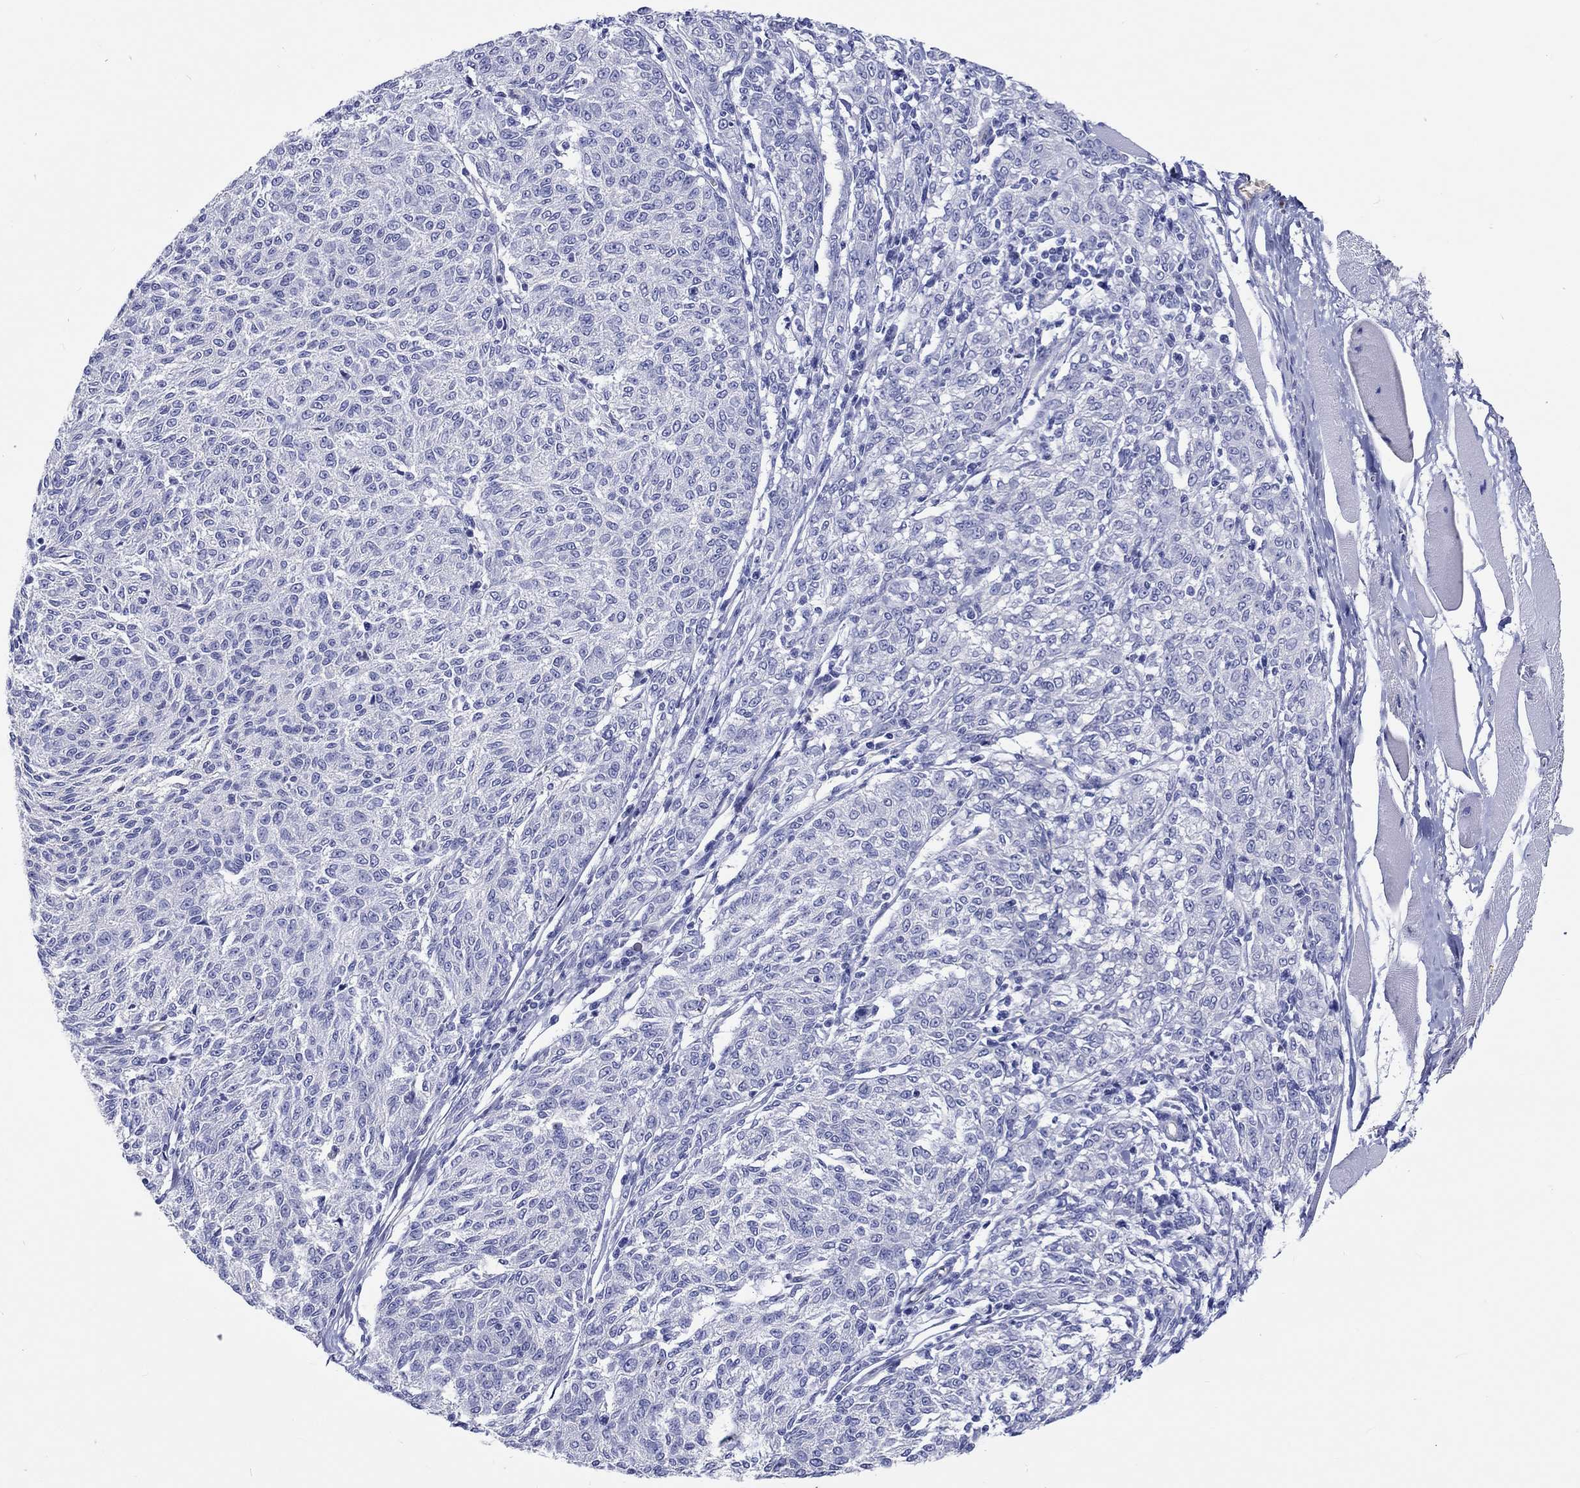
{"staining": {"intensity": "negative", "quantity": "none", "location": "none"}, "tissue": "melanoma", "cell_type": "Tumor cells", "image_type": "cancer", "snomed": [{"axis": "morphology", "description": "Malignant melanoma, NOS"}, {"axis": "topography", "description": "Skin"}], "caption": "There is no significant expression in tumor cells of malignant melanoma.", "gene": "CDY2B", "patient": {"sex": "female", "age": 72}}